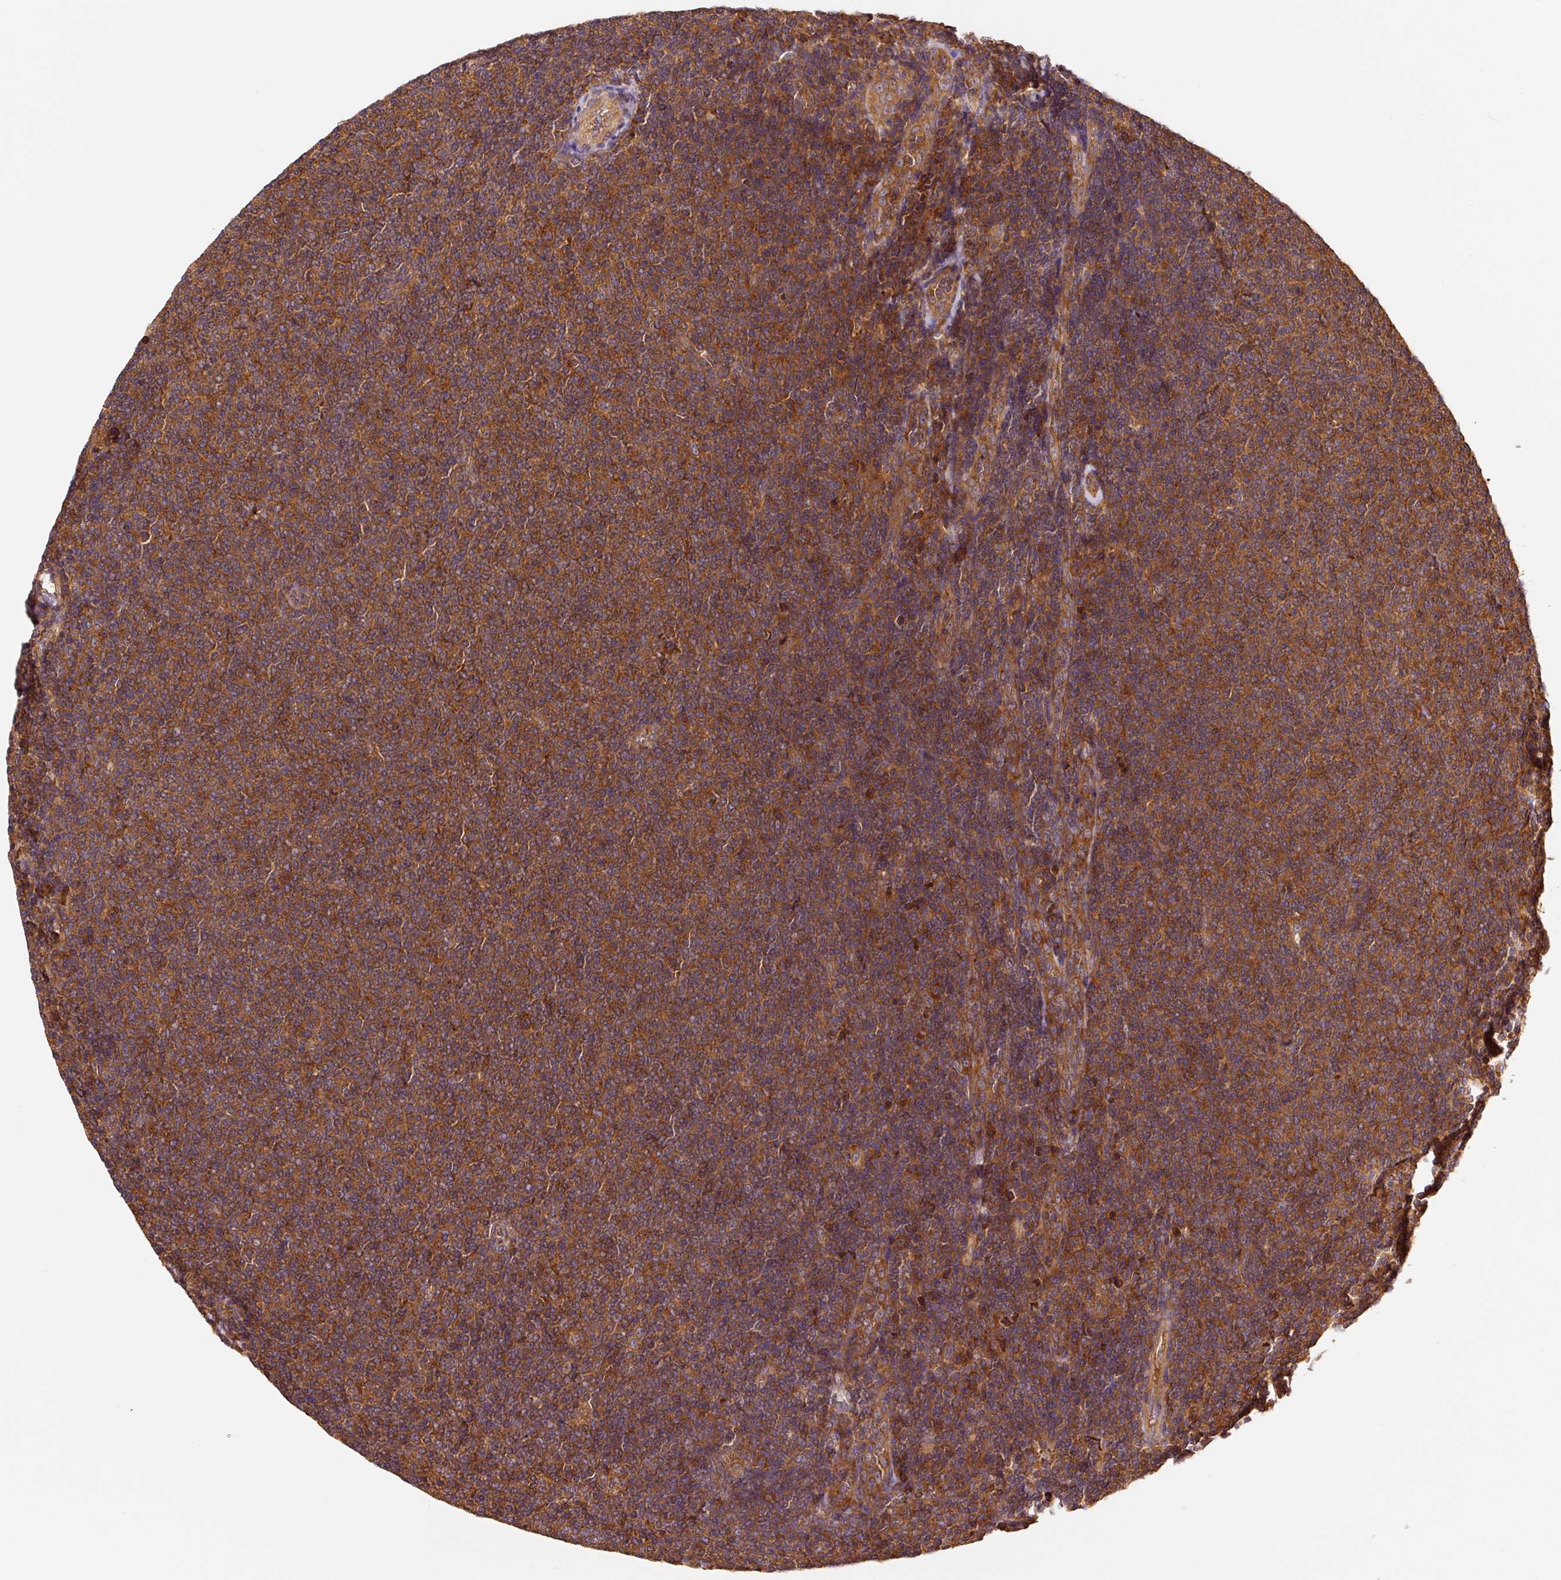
{"staining": {"intensity": "strong", "quantity": ">75%", "location": "cytoplasmic/membranous"}, "tissue": "lymphoma", "cell_type": "Tumor cells", "image_type": "cancer", "snomed": [{"axis": "morphology", "description": "Malignant lymphoma, non-Hodgkin's type, Low grade"}, {"axis": "topography", "description": "Lymph node"}], "caption": "Lymphoma tissue reveals strong cytoplasmic/membranous positivity in approximately >75% of tumor cells", "gene": "EIF2S2", "patient": {"sex": "male", "age": 52}}